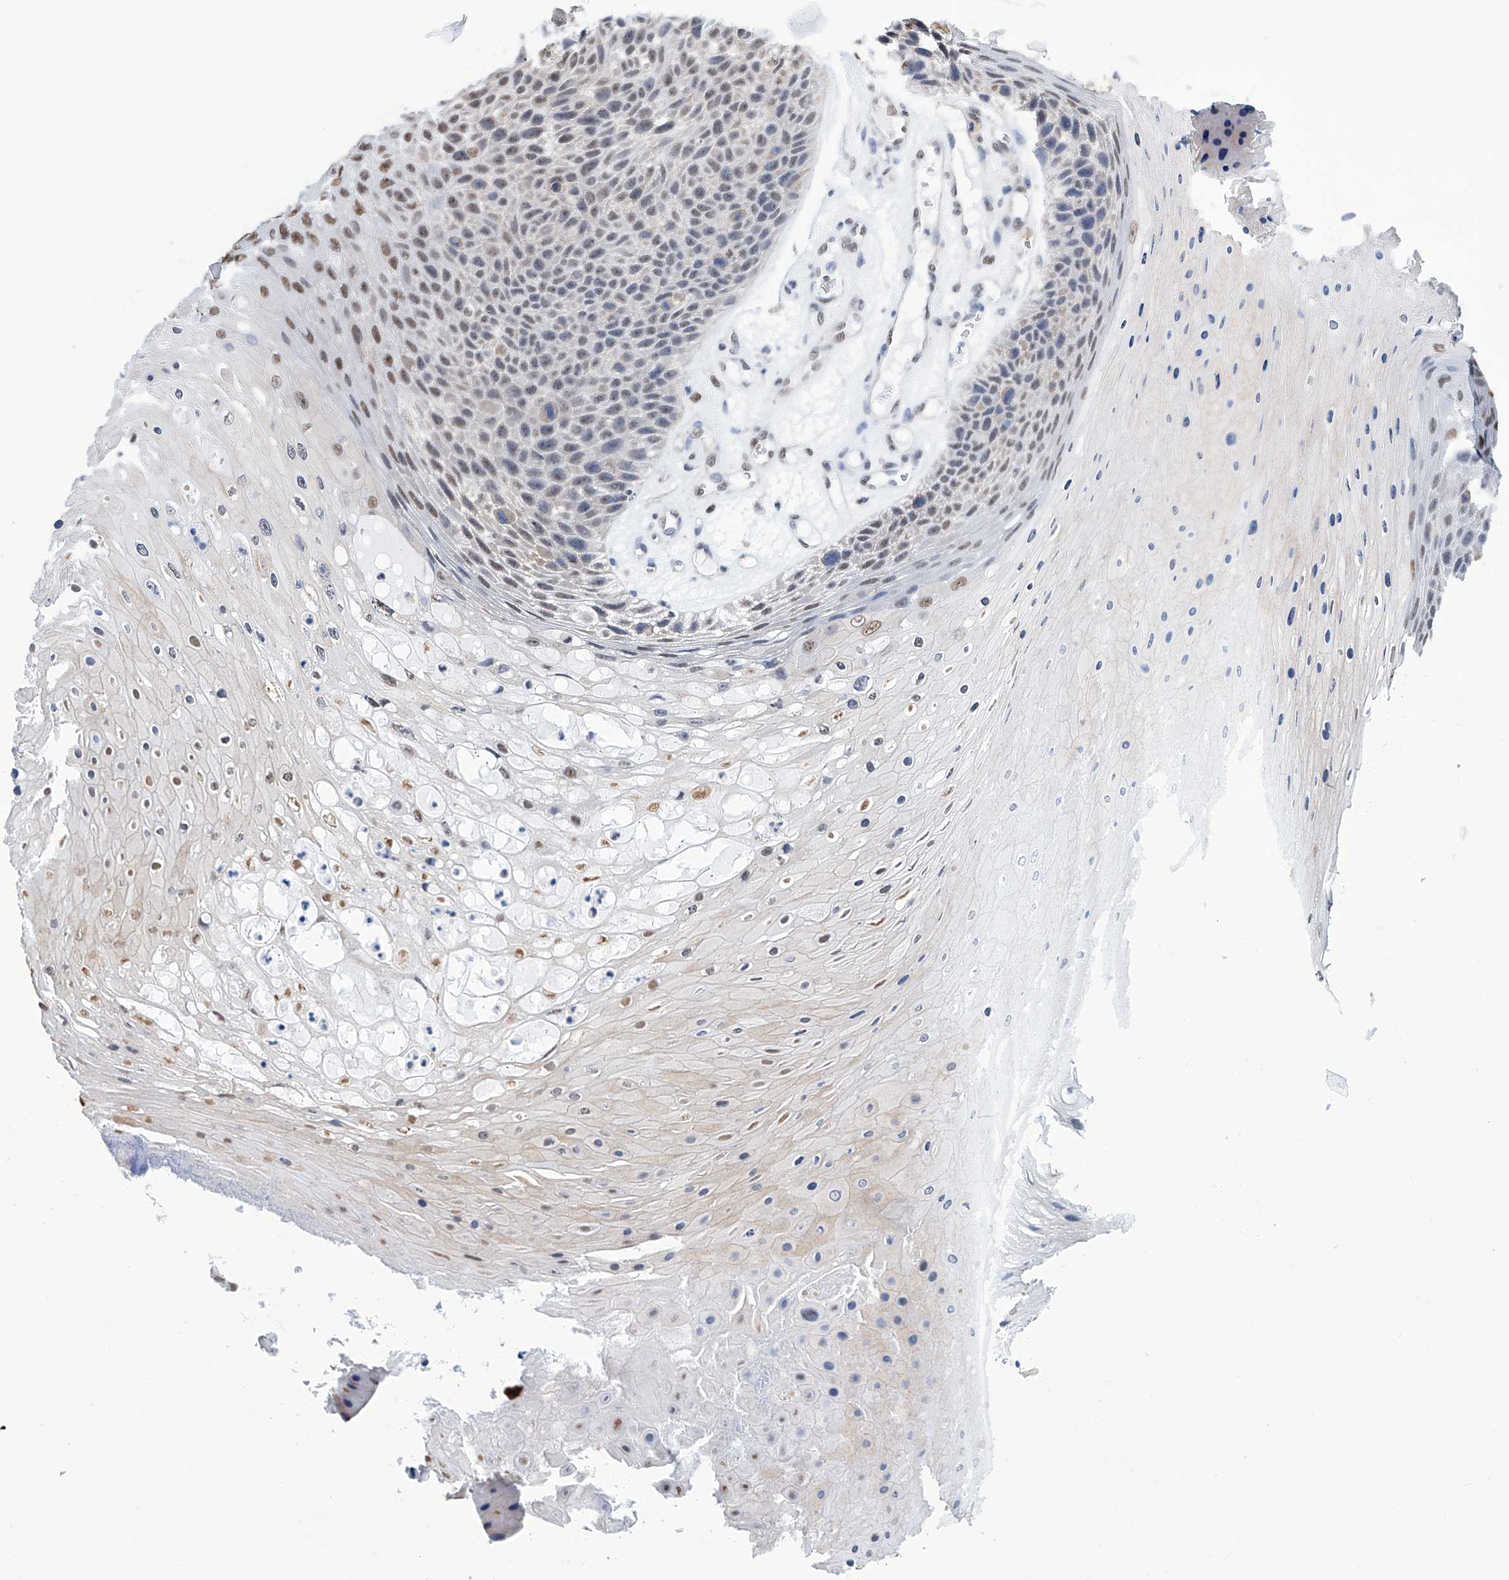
{"staining": {"intensity": "moderate", "quantity": "25%-75%", "location": "nuclear"}, "tissue": "skin cancer", "cell_type": "Tumor cells", "image_type": "cancer", "snomed": [{"axis": "morphology", "description": "Squamous cell carcinoma, NOS"}, {"axis": "topography", "description": "Skin"}], "caption": "Human skin squamous cell carcinoma stained with a brown dye demonstrates moderate nuclear positive expression in about 25%-75% of tumor cells.", "gene": "SREBF2", "patient": {"sex": "female", "age": 88}}